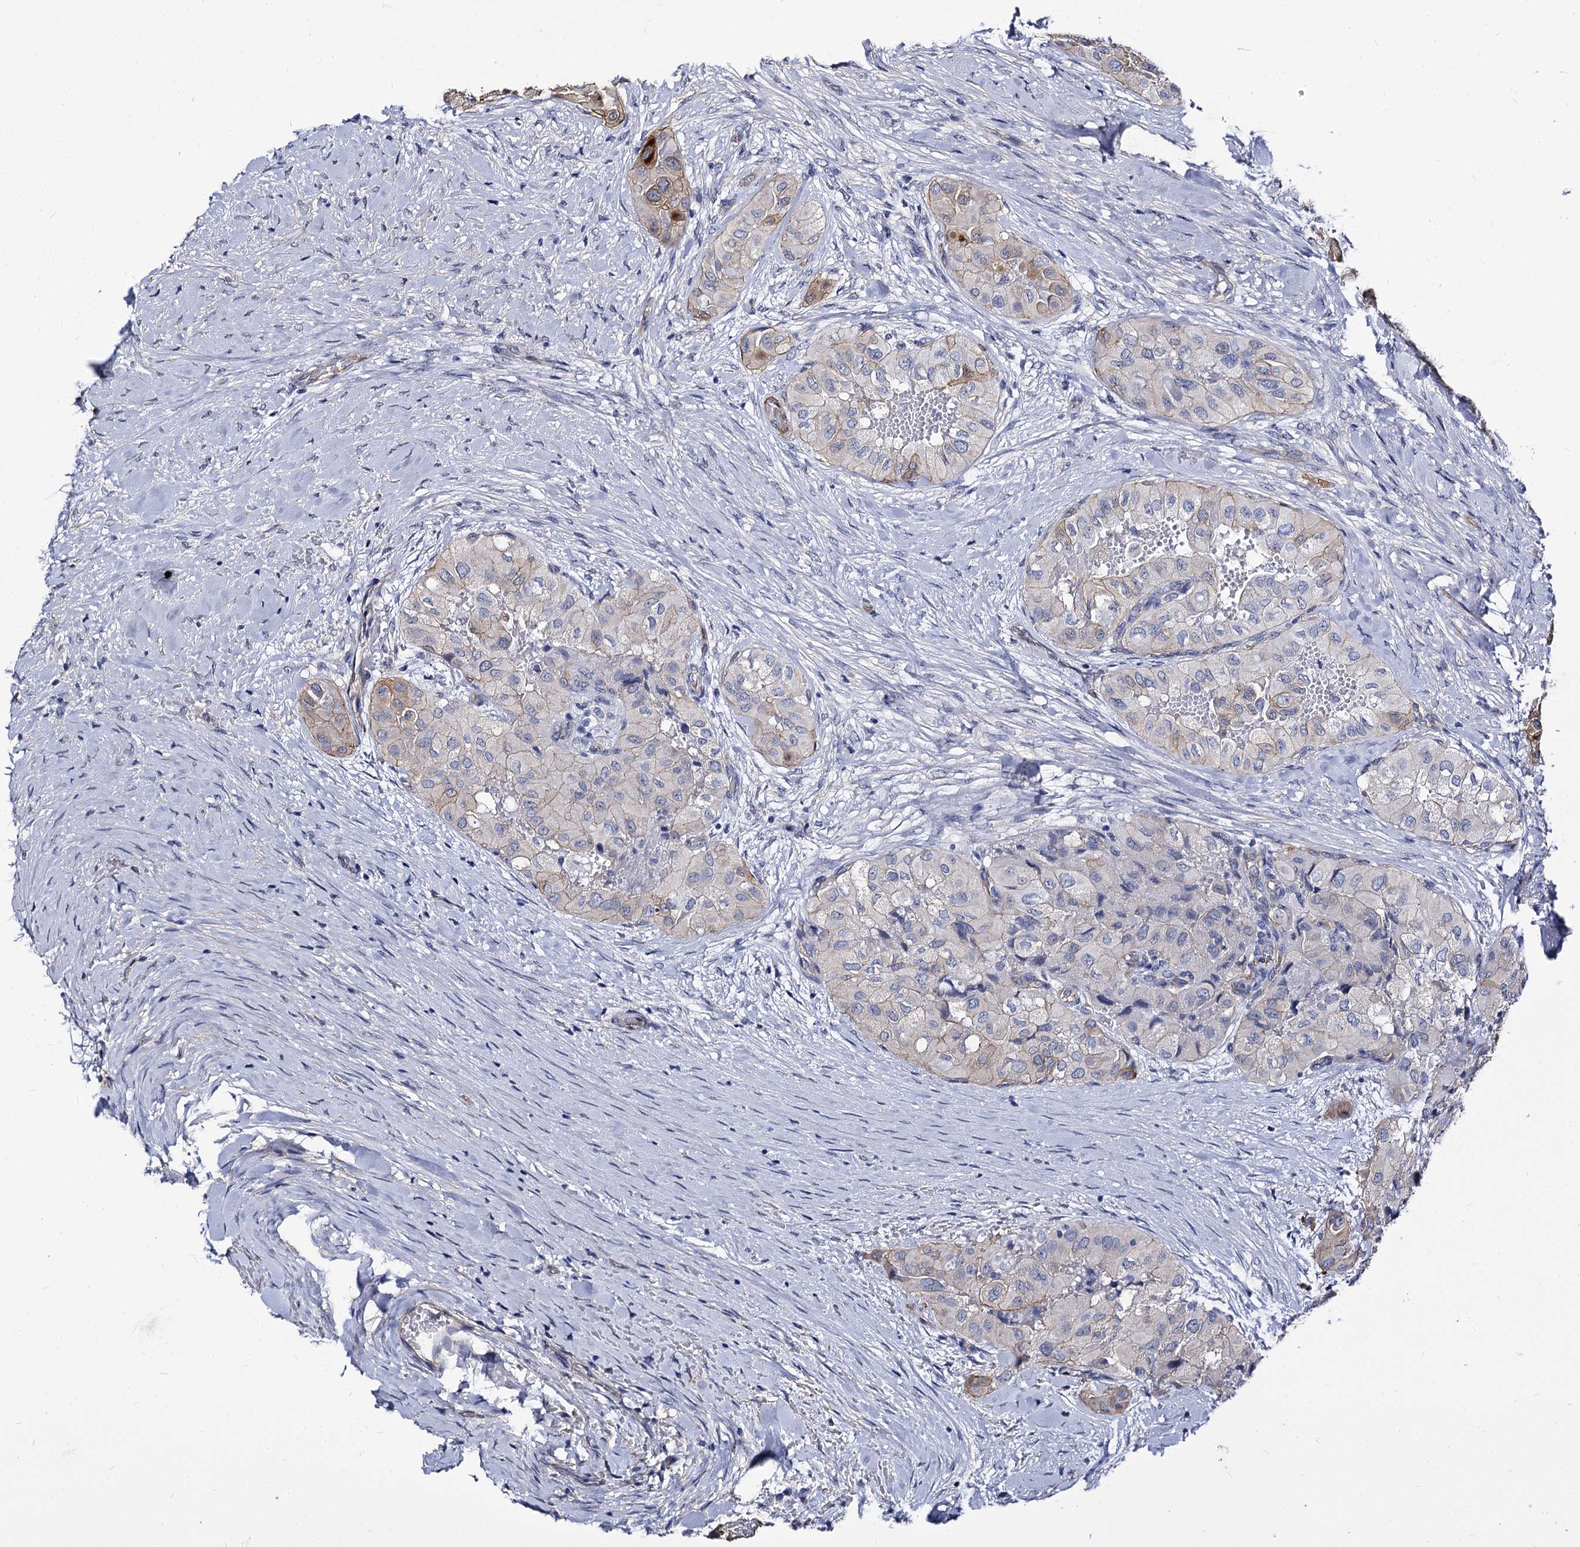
{"staining": {"intensity": "moderate", "quantity": "<25%", "location": "cytoplasmic/membranous"}, "tissue": "thyroid cancer", "cell_type": "Tumor cells", "image_type": "cancer", "snomed": [{"axis": "morphology", "description": "Papillary adenocarcinoma, NOS"}, {"axis": "topography", "description": "Thyroid gland"}], "caption": "A low amount of moderate cytoplasmic/membranous expression is seen in about <25% of tumor cells in papillary adenocarcinoma (thyroid) tissue.", "gene": "CBFB", "patient": {"sex": "female", "age": 59}}